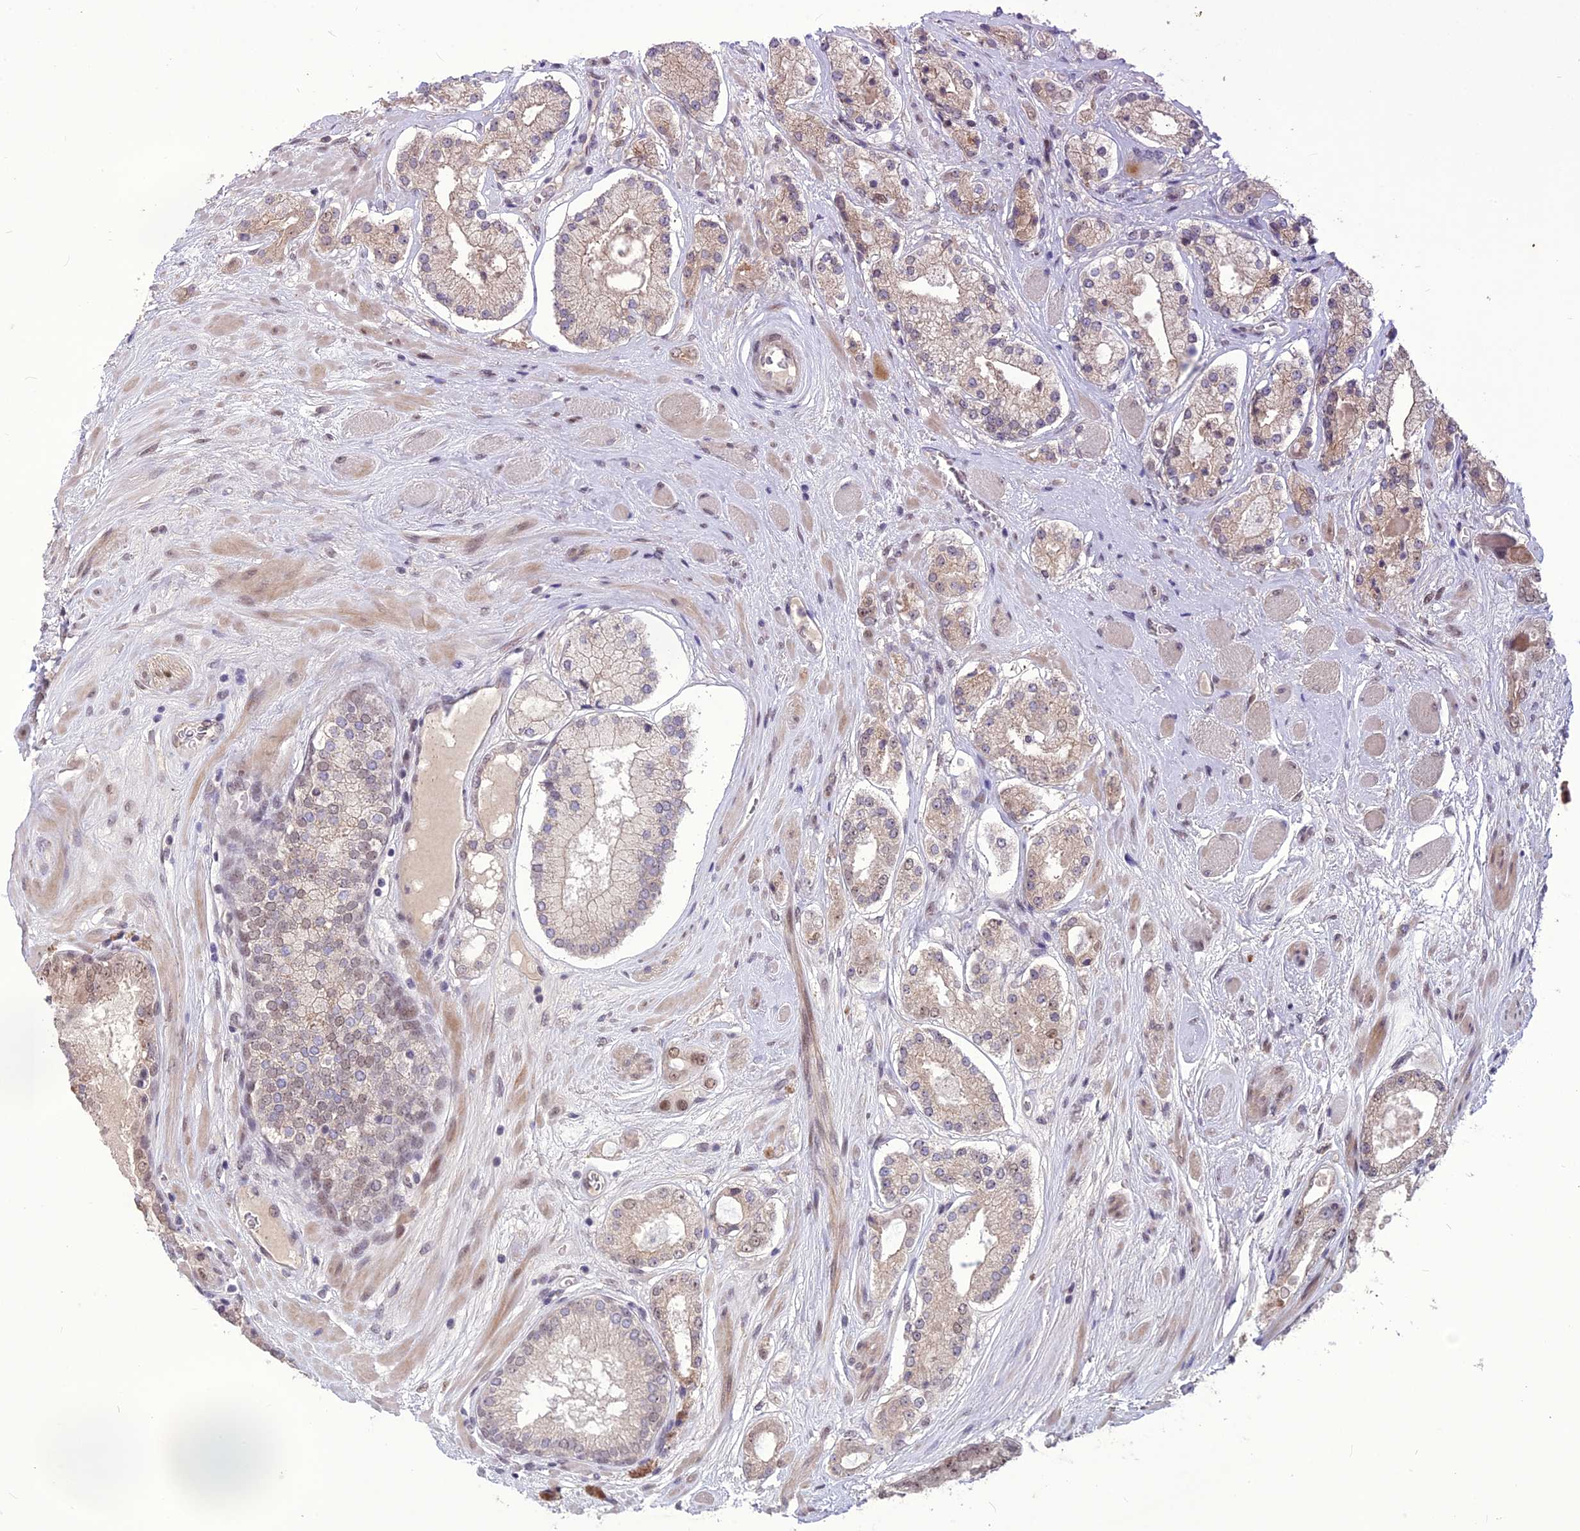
{"staining": {"intensity": "weak", "quantity": "<25%", "location": "cytoplasmic/membranous"}, "tissue": "prostate cancer", "cell_type": "Tumor cells", "image_type": "cancer", "snomed": [{"axis": "morphology", "description": "Adenocarcinoma, High grade"}, {"axis": "topography", "description": "Prostate"}], "caption": "IHC of human prostate cancer exhibits no positivity in tumor cells. The staining is performed using DAB brown chromogen with nuclei counter-stained in using hematoxylin.", "gene": "DIS3", "patient": {"sex": "male", "age": 67}}